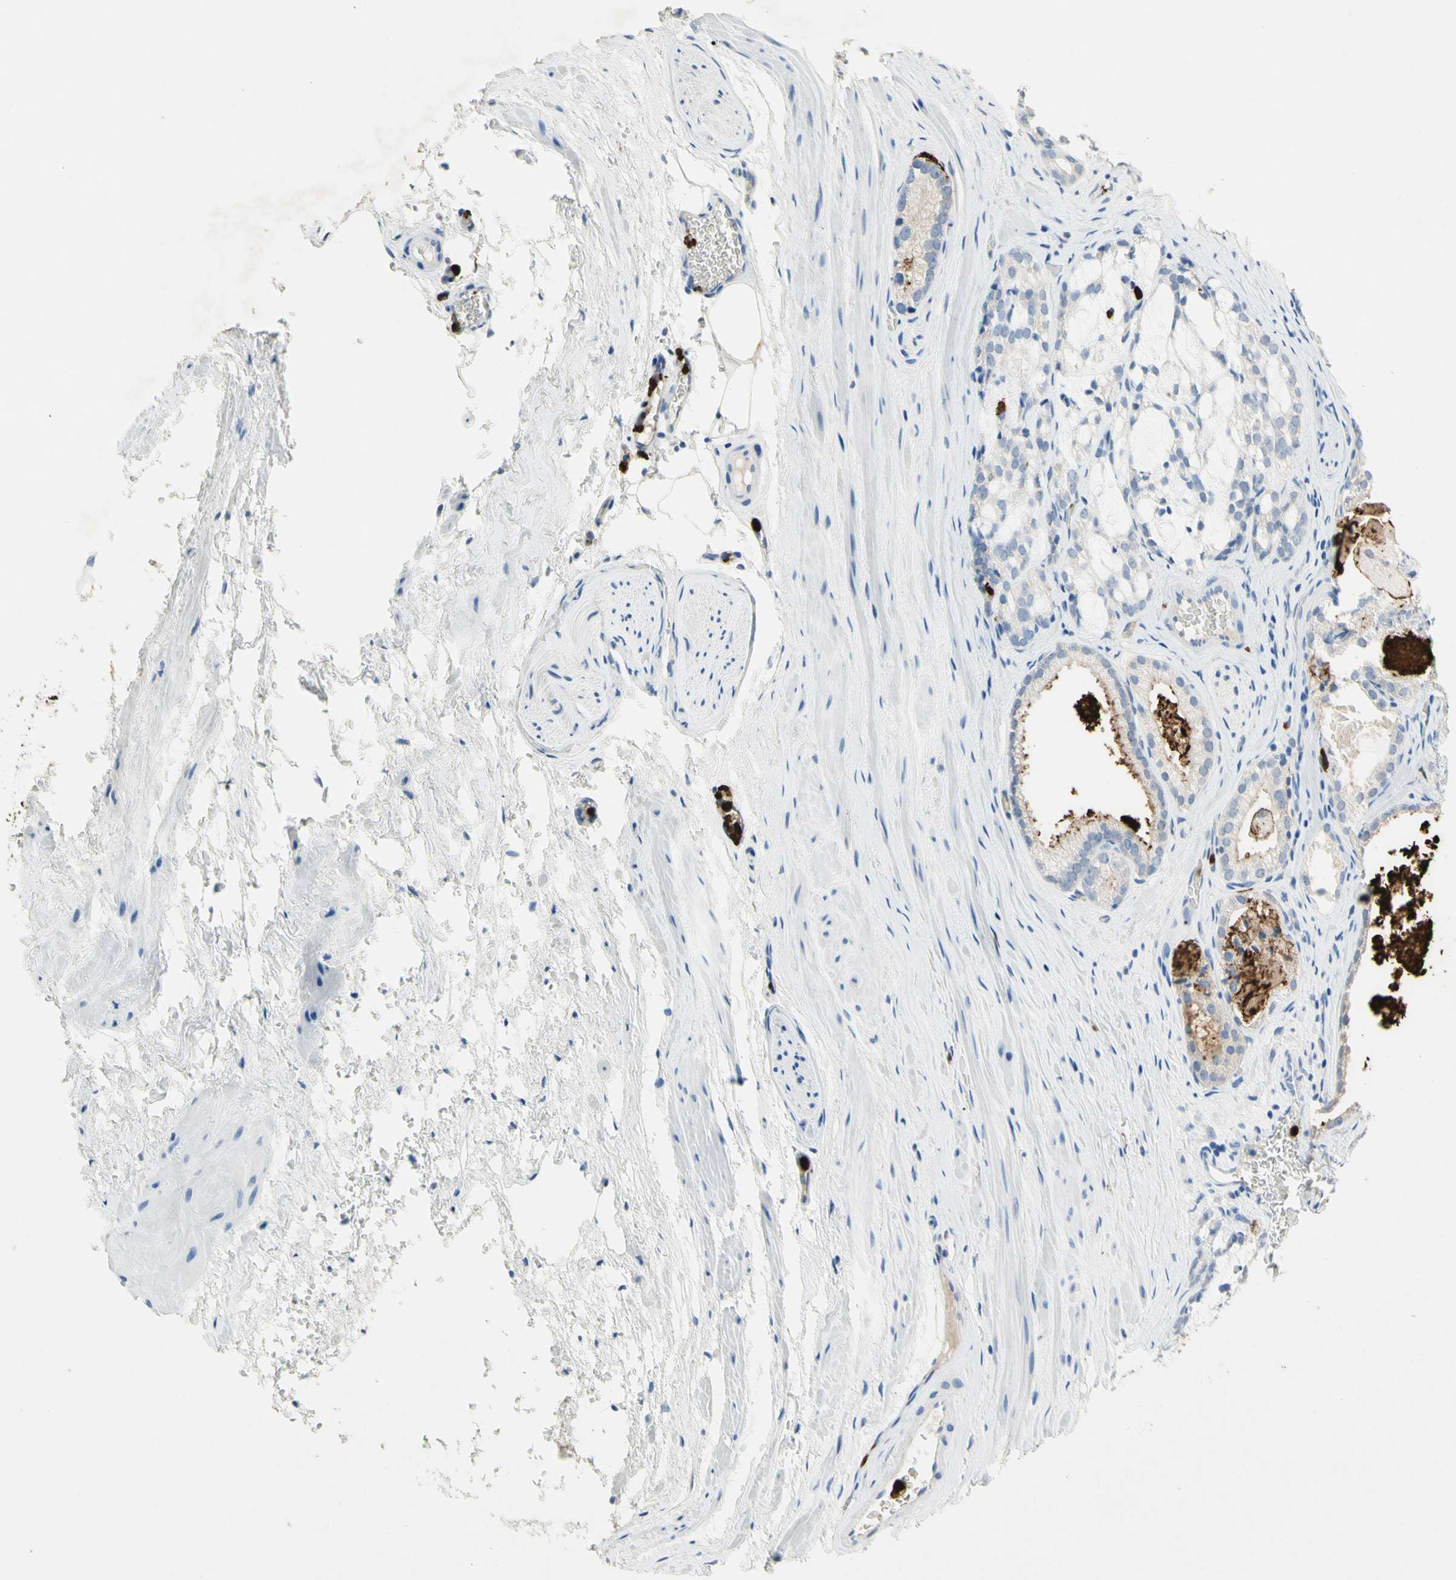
{"staining": {"intensity": "negative", "quantity": "none", "location": "none"}, "tissue": "prostate cancer", "cell_type": "Tumor cells", "image_type": "cancer", "snomed": [{"axis": "morphology", "description": "Adenocarcinoma, Low grade"}, {"axis": "topography", "description": "Prostate"}], "caption": "Human prostate low-grade adenocarcinoma stained for a protein using immunohistochemistry (IHC) shows no positivity in tumor cells.", "gene": "NFKBIZ", "patient": {"sex": "male", "age": 59}}